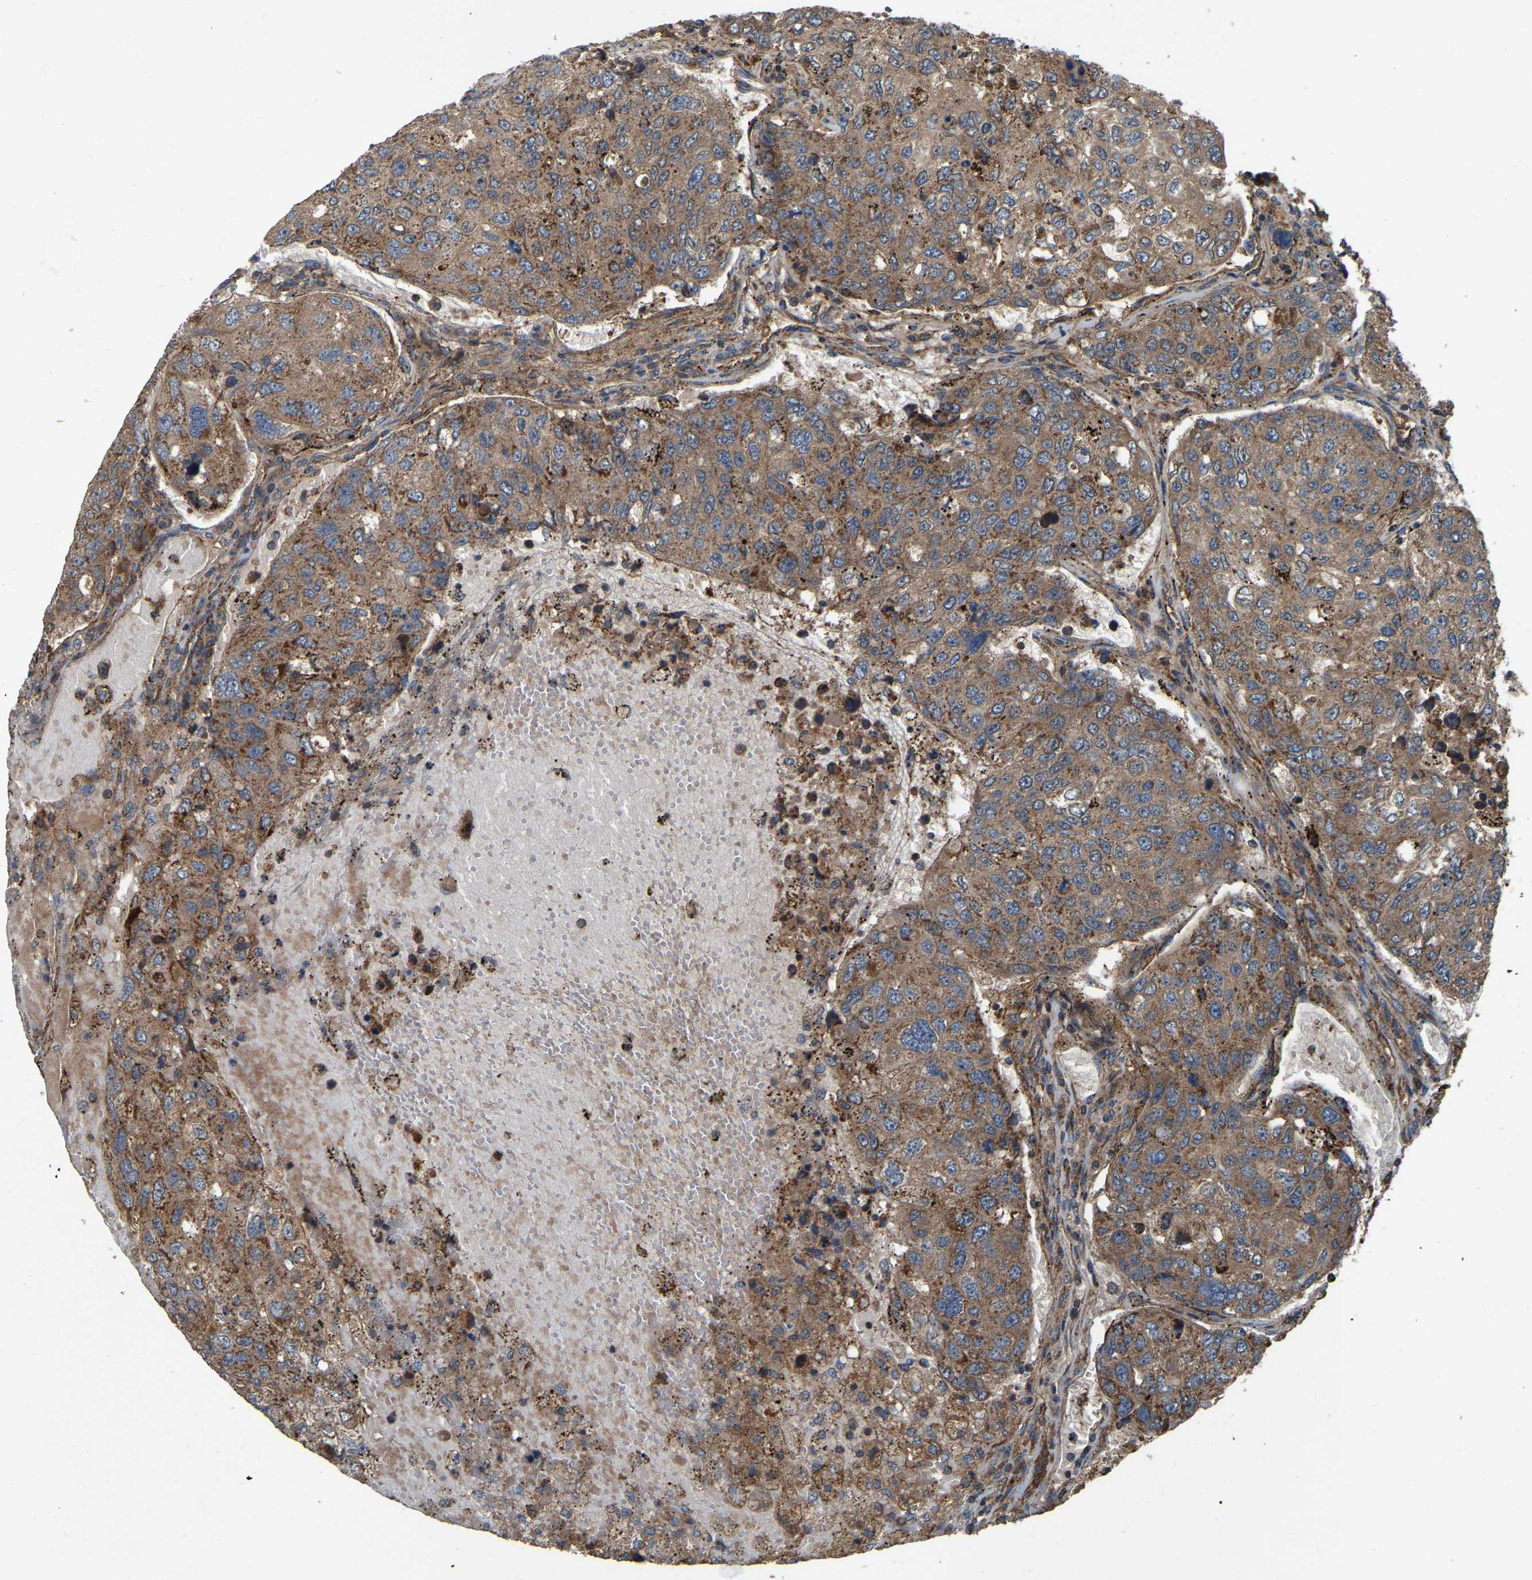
{"staining": {"intensity": "moderate", "quantity": ">75%", "location": "cytoplasmic/membranous"}, "tissue": "urothelial cancer", "cell_type": "Tumor cells", "image_type": "cancer", "snomed": [{"axis": "morphology", "description": "Urothelial carcinoma, High grade"}, {"axis": "topography", "description": "Lymph node"}, {"axis": "topography", "description": "Urinary bladder"}], "caption": "High-magnification brightfield microscopy of urothelial cancer stained with DAB (brown) and counterstained with hematoxylin (blue). tumor cells exhibit moderate cytoplasmic/membranous positivity is present in approximately>75% of cells.", "gene": "SAMD9L", "patient": {"sex": "male", "age": 51}}